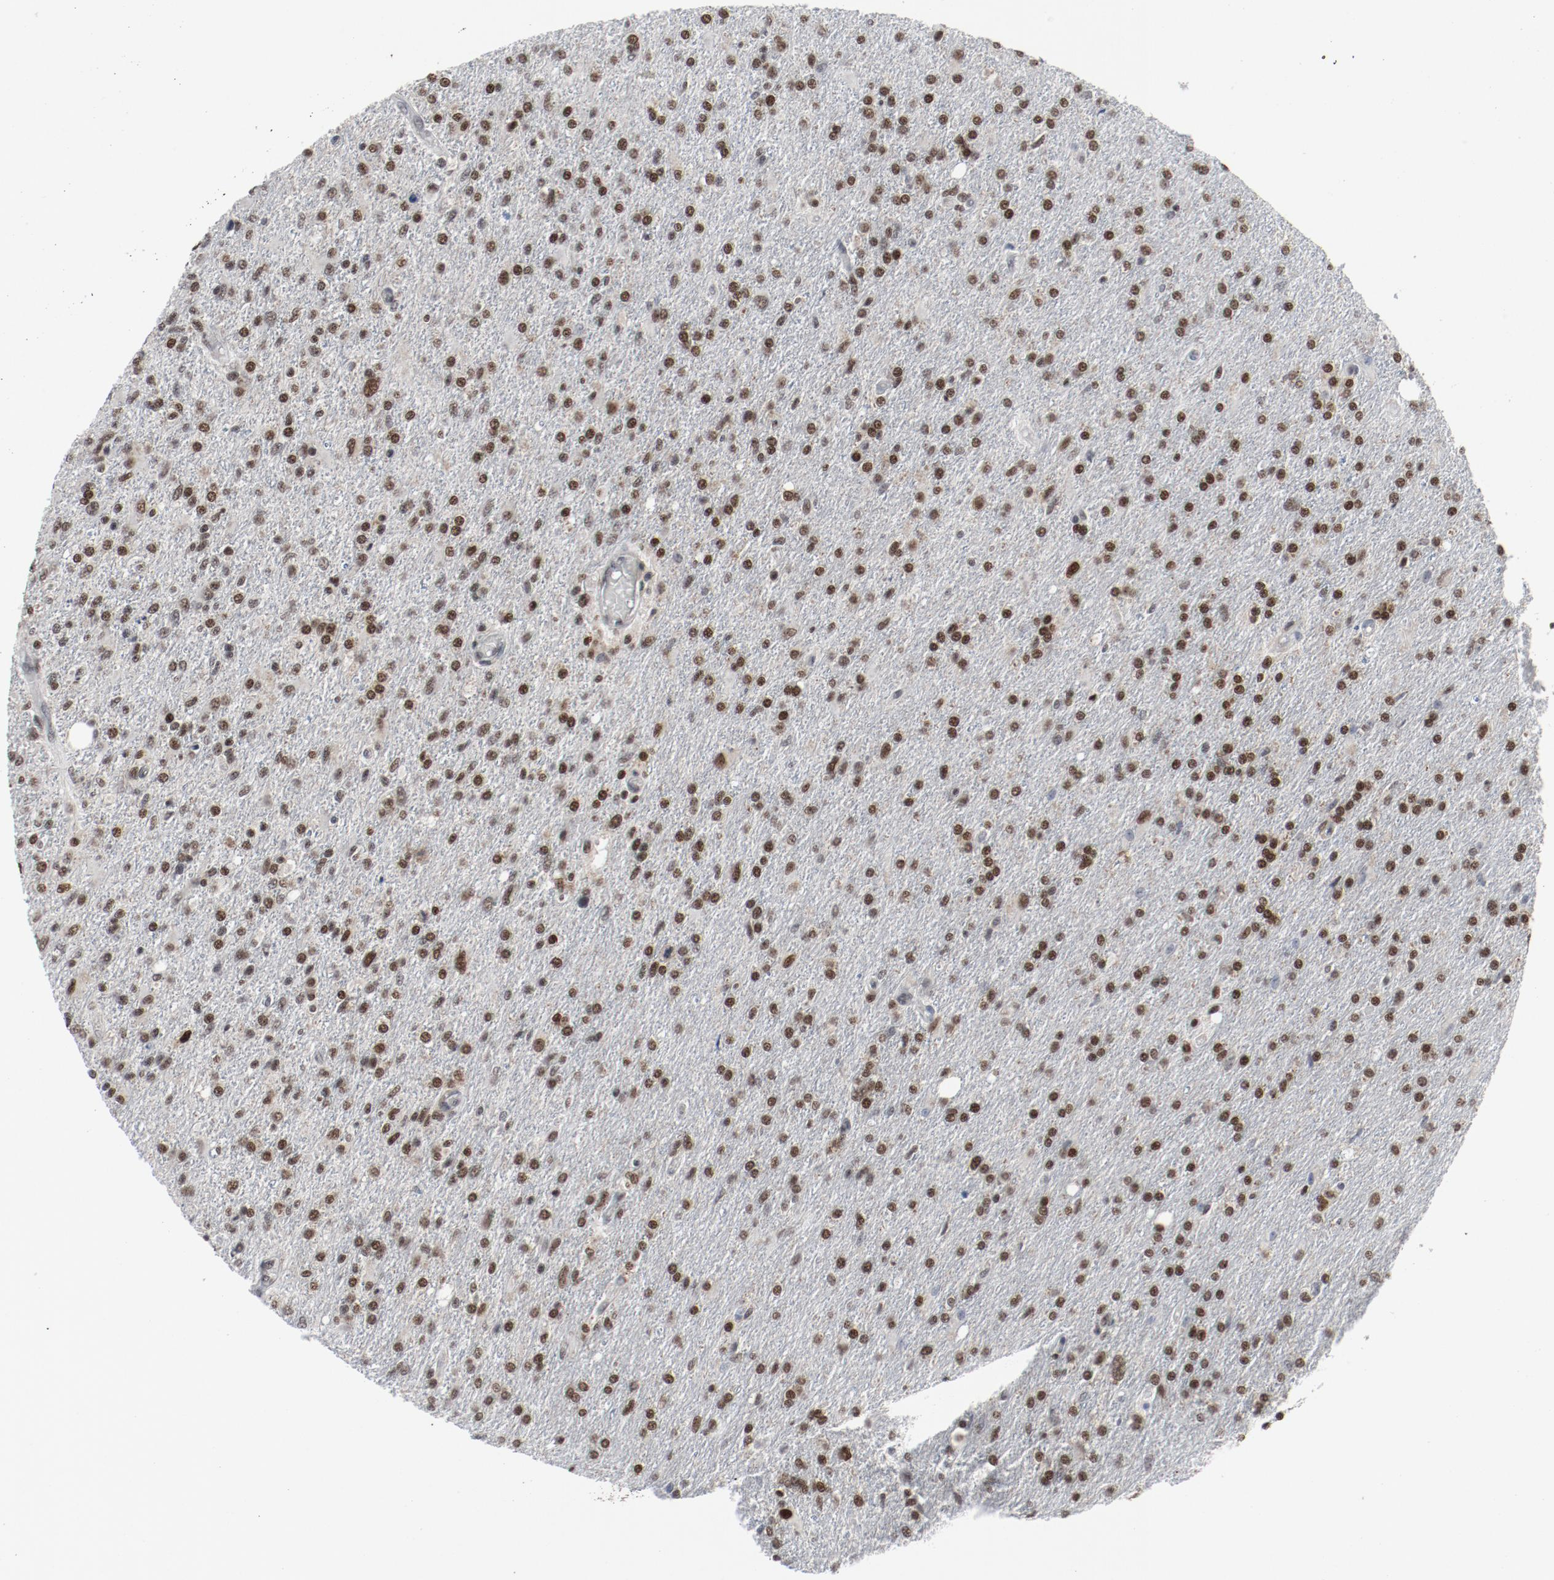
{"staining": {"intensity": "moderate", "quantity": ">75%", "location": "nuclear"}, "tissue": "glioma", "cell_type": "Tumor cells", "image_type": "cancer", "snomed": [{"axis": "morphology", "description": "Glioma, malignant, High grade"}, {"axis": "topography", "description": "Cerebral cortex"}], "caption": "Immunohistochemistry staining of high-grade glioma (malignant), which displays medium levels of moderate nuclear positivity in about >75% of tumor cells indicating moderate nuclear protein expression. The staining was performed using DAB (brown) for protein detection and nuclei were counterstained in hematoxylin (blue).", "gene": "JMJD6", "patient": {"sex": "male", "age": 76}}